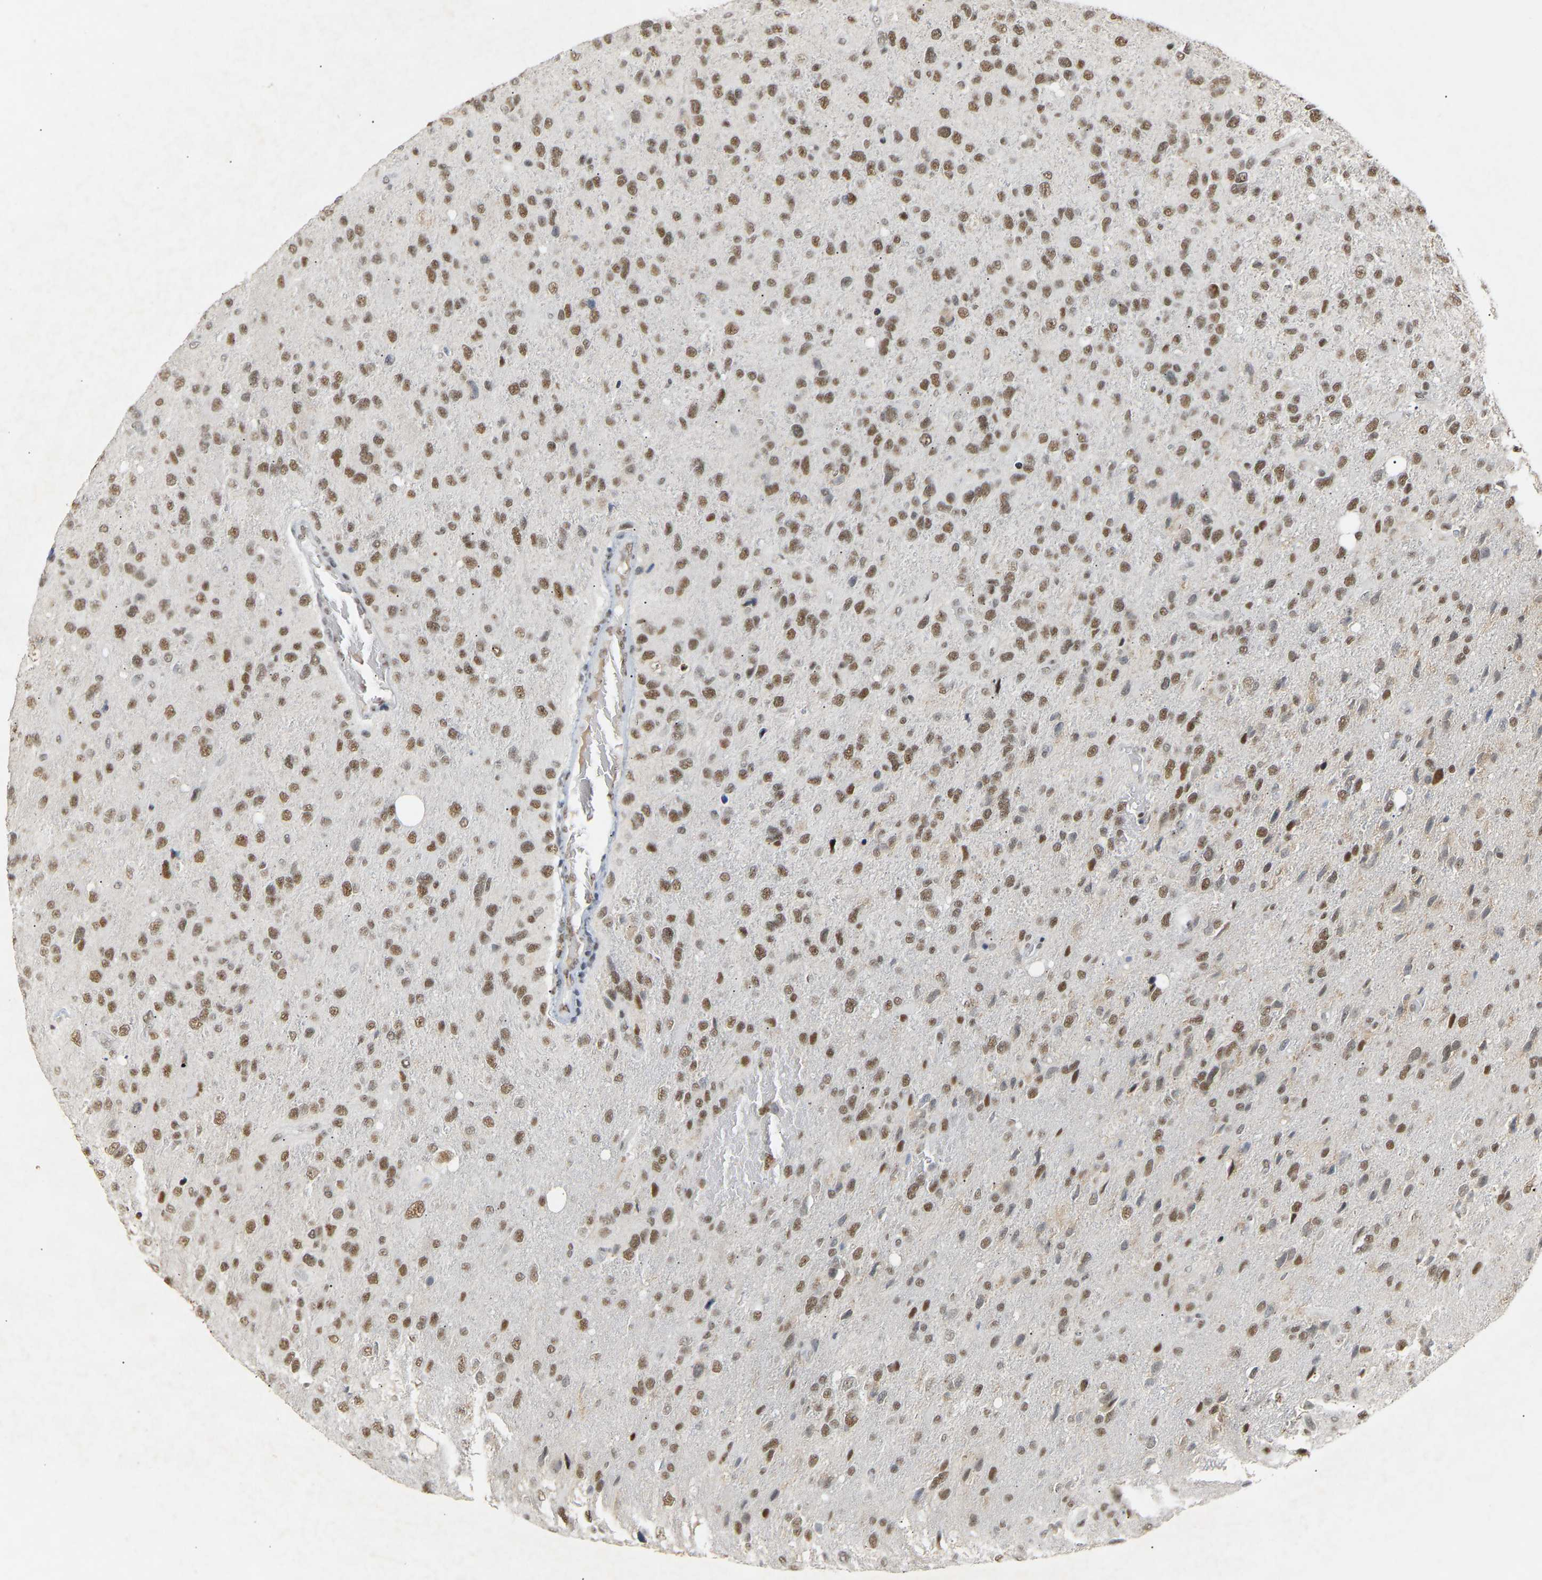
{"staining": {"intensity": "moderate", "quantity": ">75%", "location": "nuclear"}, "tissue": "glioma", "cell_type": "Tumor cells", "image_type": "cancer", "snomed": [{"axis": "morphology", "description": "Glioma, malignant, High grade"}, {"axis": "topography", "description": "Brain"}], "caption": "Glioma was stained to show a protein in brown. There is medium levels of moderate nuclear staining in approximately >75% of tumor cells.", "gene": "NELFB", "patient": {"sex": "female", "age": 58}}